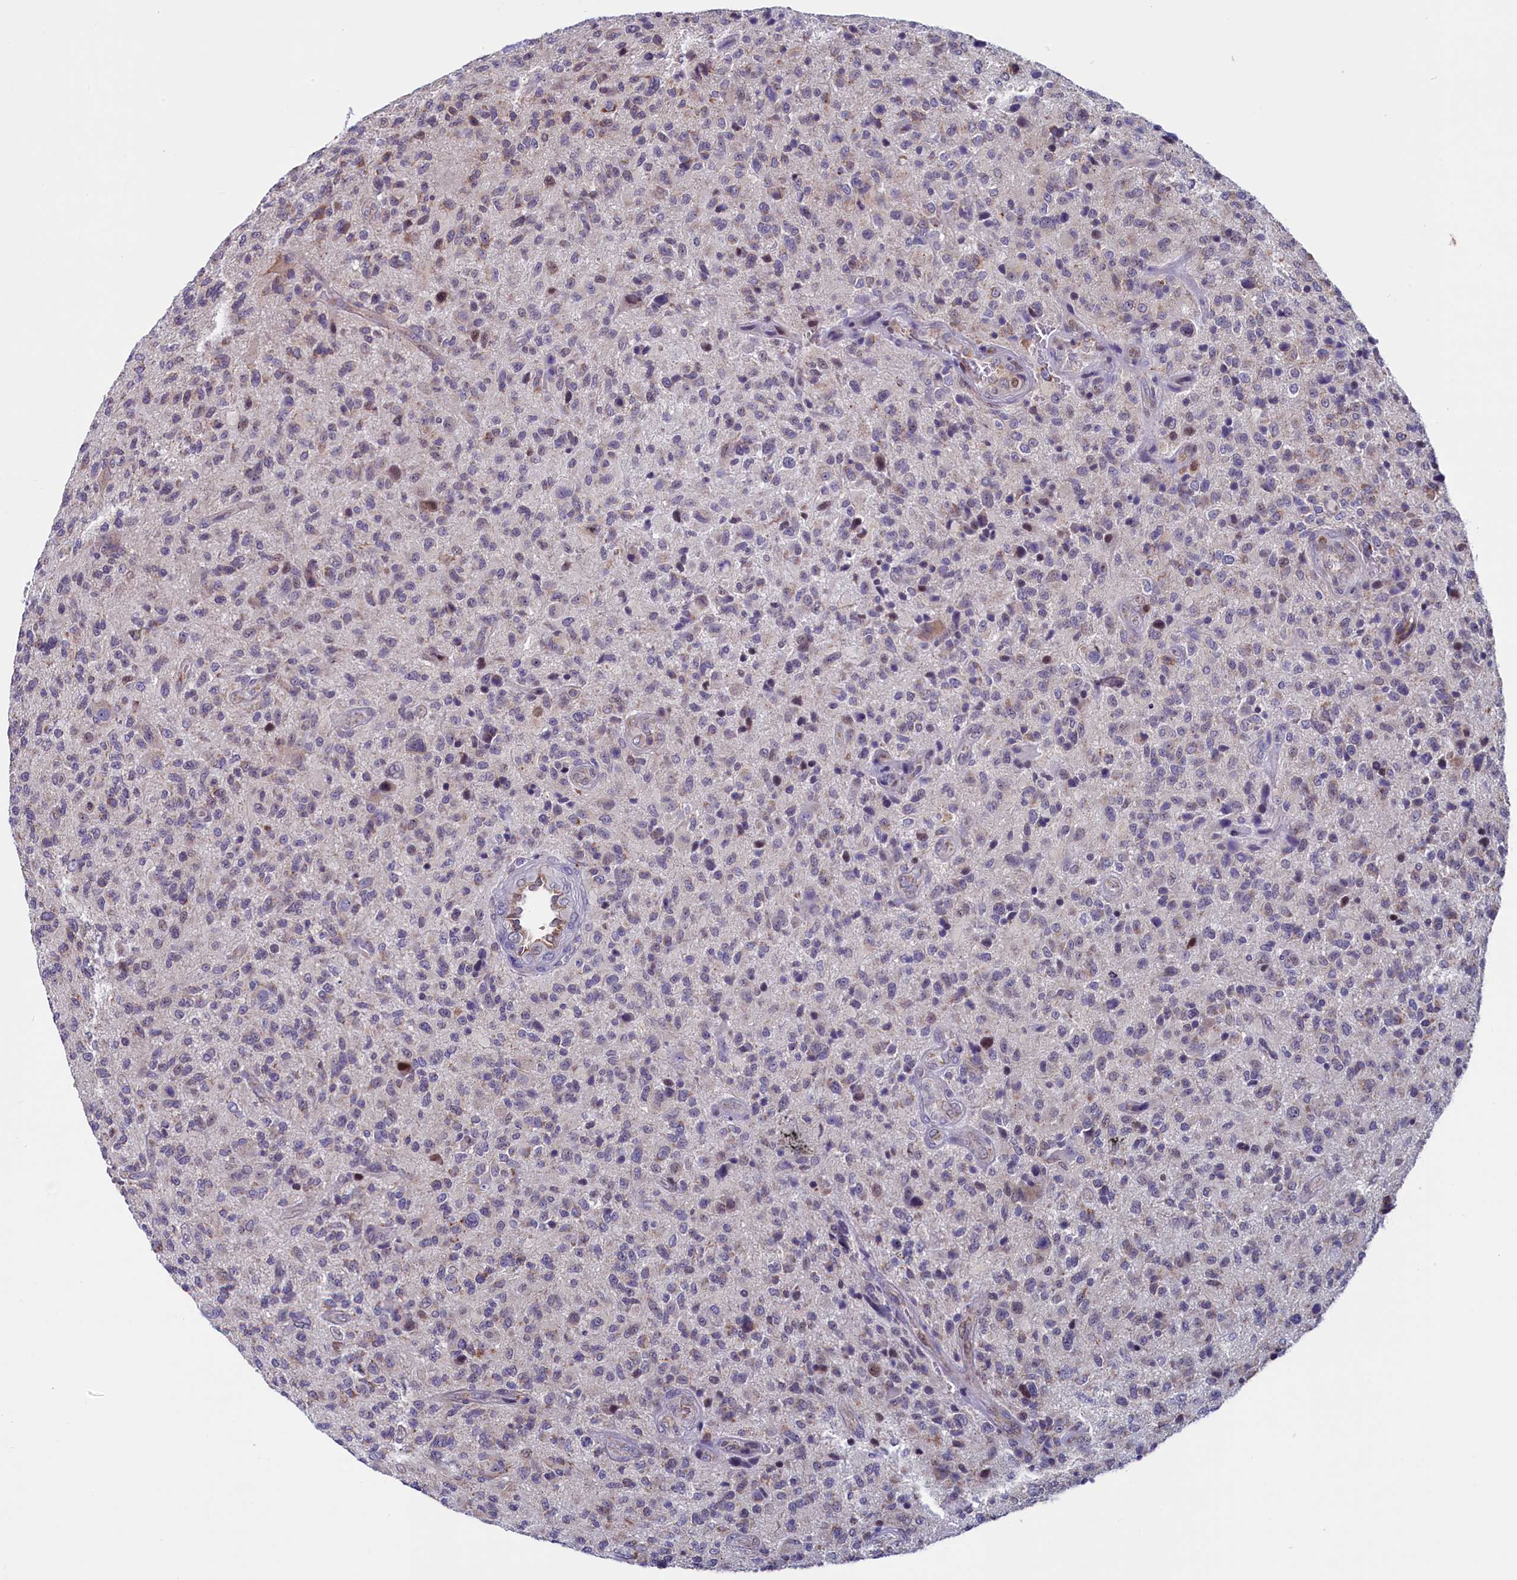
{"staining": {"intensity": "negative", "quantity": "none", "location": "none"}, "tissue": "glioma", "cell_type": "Tumor cells", "image_type": "cancer", "snomed": [{"axis": "morphology", "description": "Glioma, malignant, High grade"}, {"axis": "topography", "description": "Brain"}], "caption": "Tumor cells show no significant protein staining in malignant glioma (high-grade).", "gene": "CIAPIN1", "patient": {"sex": "male", "age": 47}}